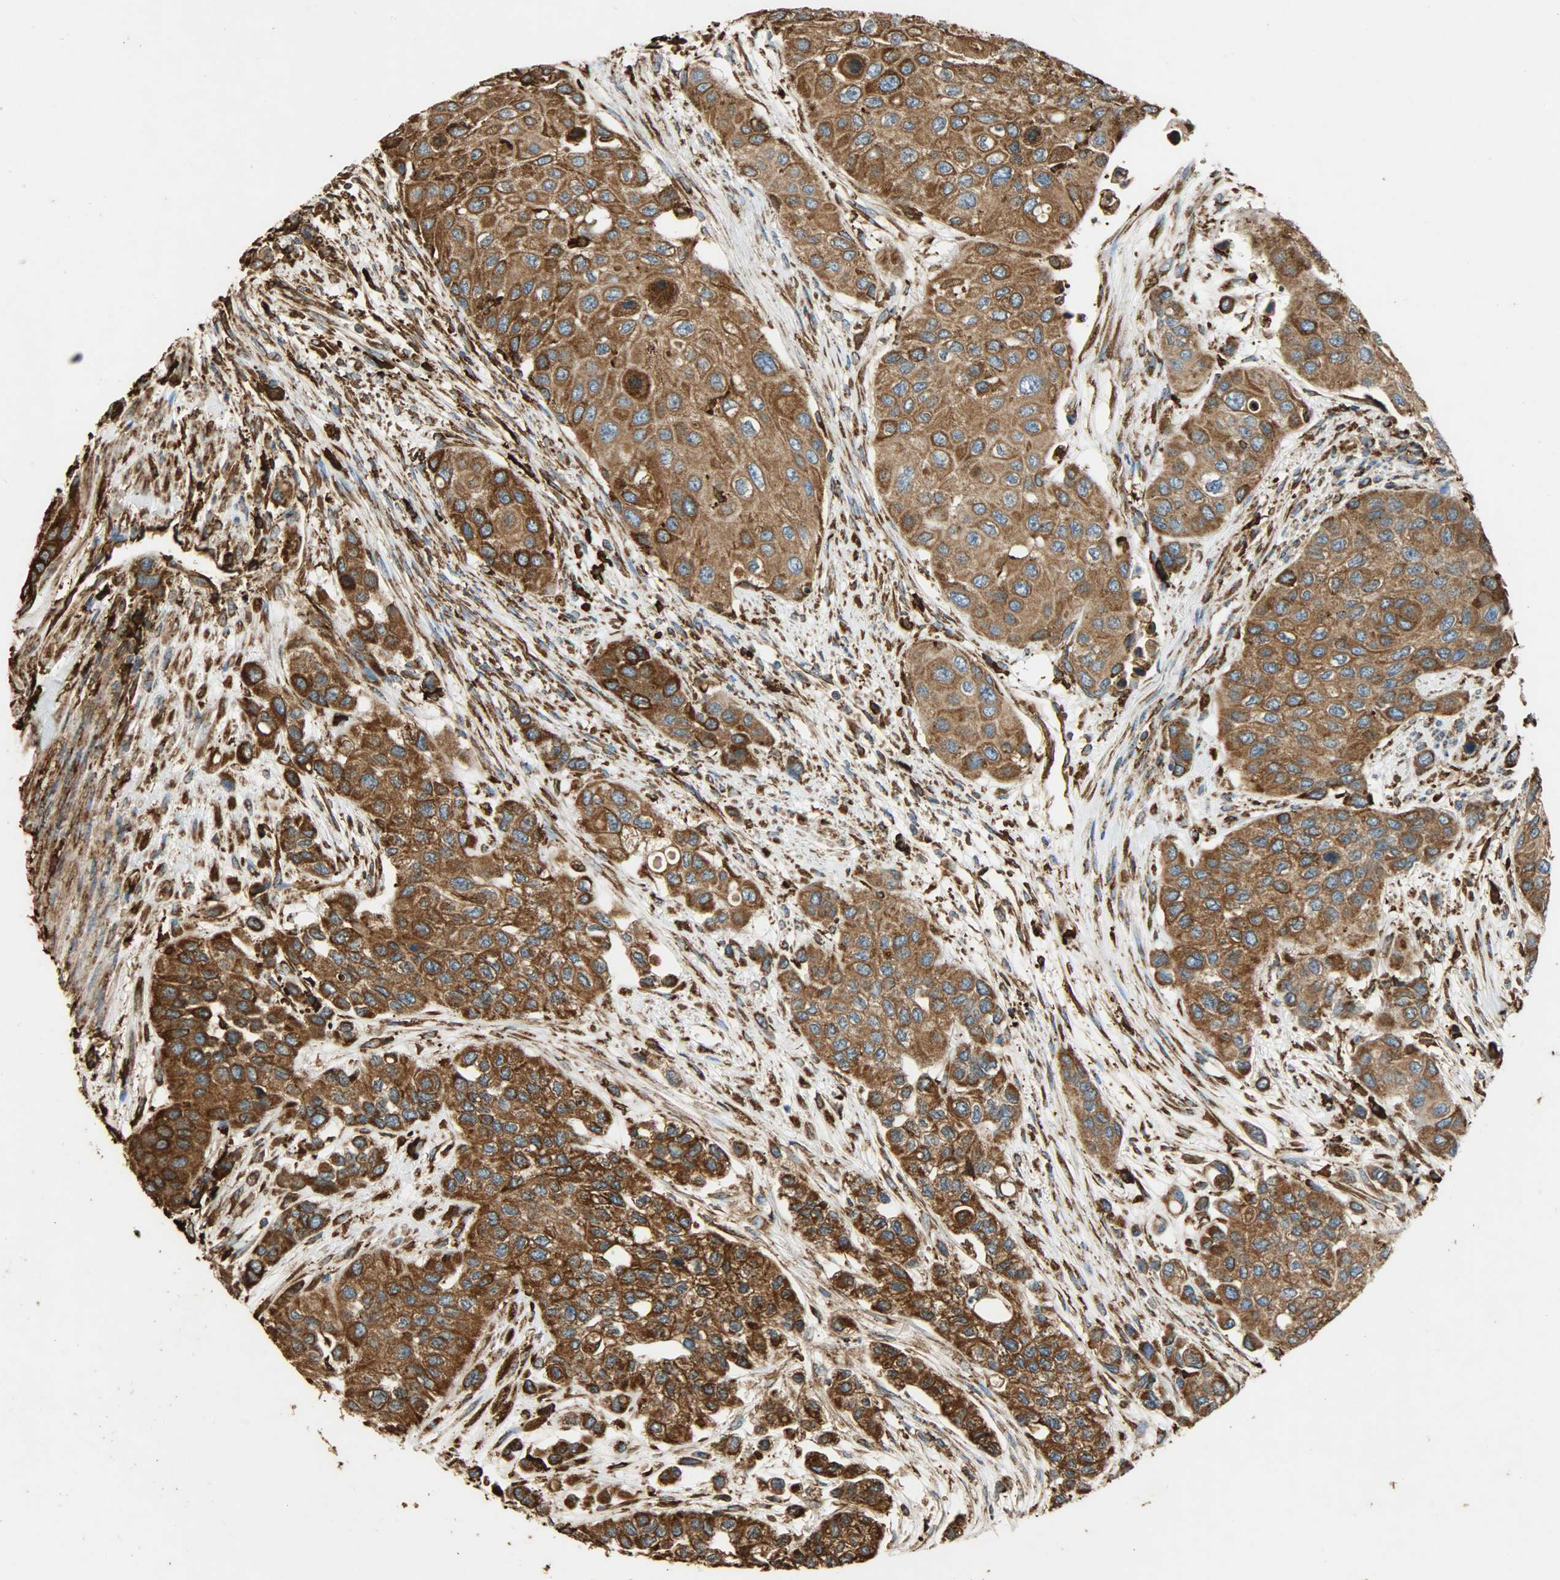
{"staining": {"intensity": "moderate", "quantity": ">75%", "location": "cytoplasmic/membranous"}, "tissue": "urothelial cancer", "cell_type": "Tumor cells", "image_type": "cancer", "snomed": [{"axis": "morphology", "description": "Urothelial carcinoma, High grade"}, {"axis": "topography", "description": "Urinary bladder"}], "caption": "IHC histopathology image of urothelial carcinoma (high-grade) stained for a protein (brown), which demonstrates medium levels of moderate cytoplasmic/membranous expression in approximately >75% of tumor cells.", "gene": "HSP90B1", "patient": {"sex": "female", "age": 56}}